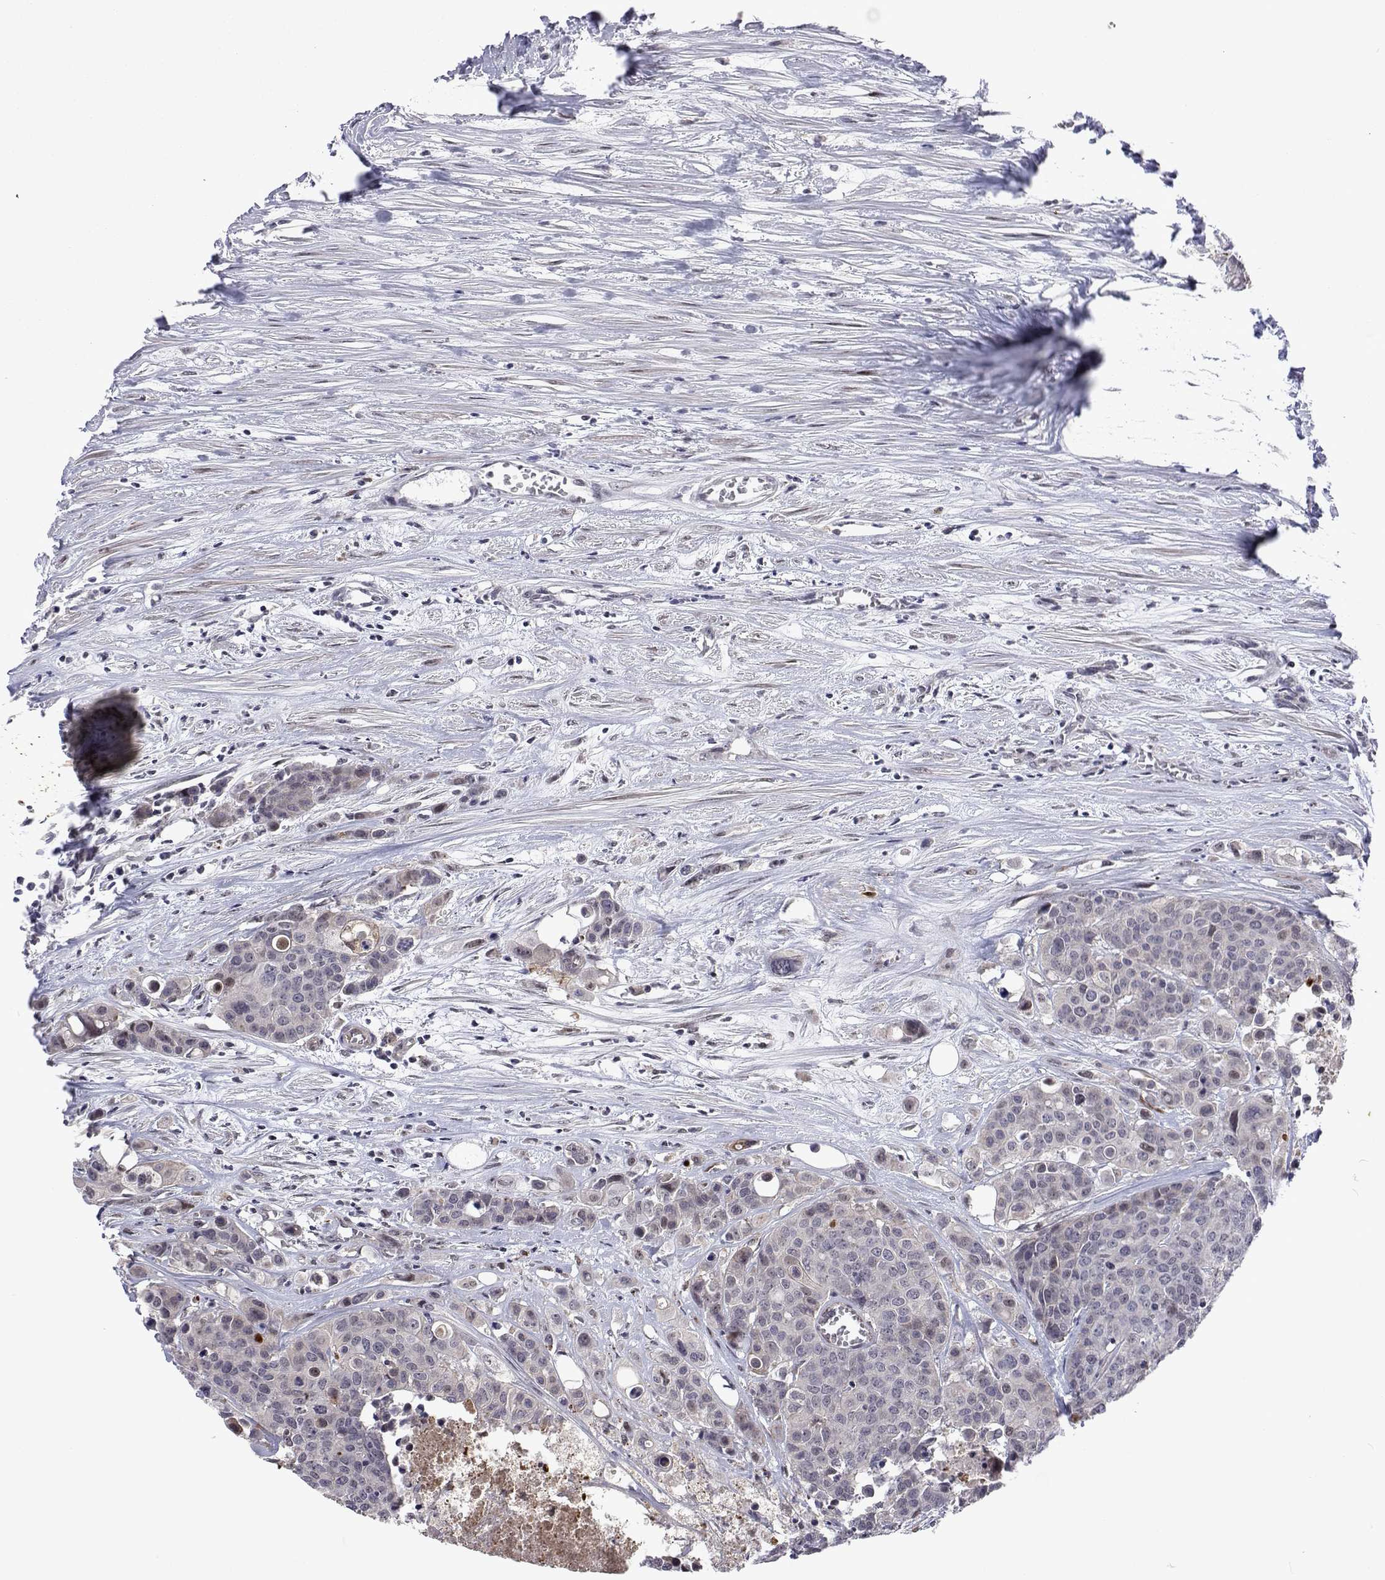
{"staining": {"intensity": "negative", "quantity": "none", "location": "none"}, "tissue": "carcinoid", "cell_type": "Tumor cells", "image_type": "cancer", "snomed": [{"axis": "morphology", "description": "Carcinoid, malignant, NOS"}, {"axis": "topography", "description": "Colon"}], "caption": "Immunohistochemistry (IHC) of human carcinoid shows no staining in tumor cells.", "gene": "EFCAB3", "patient": {"sex": "male", "age": 81}}